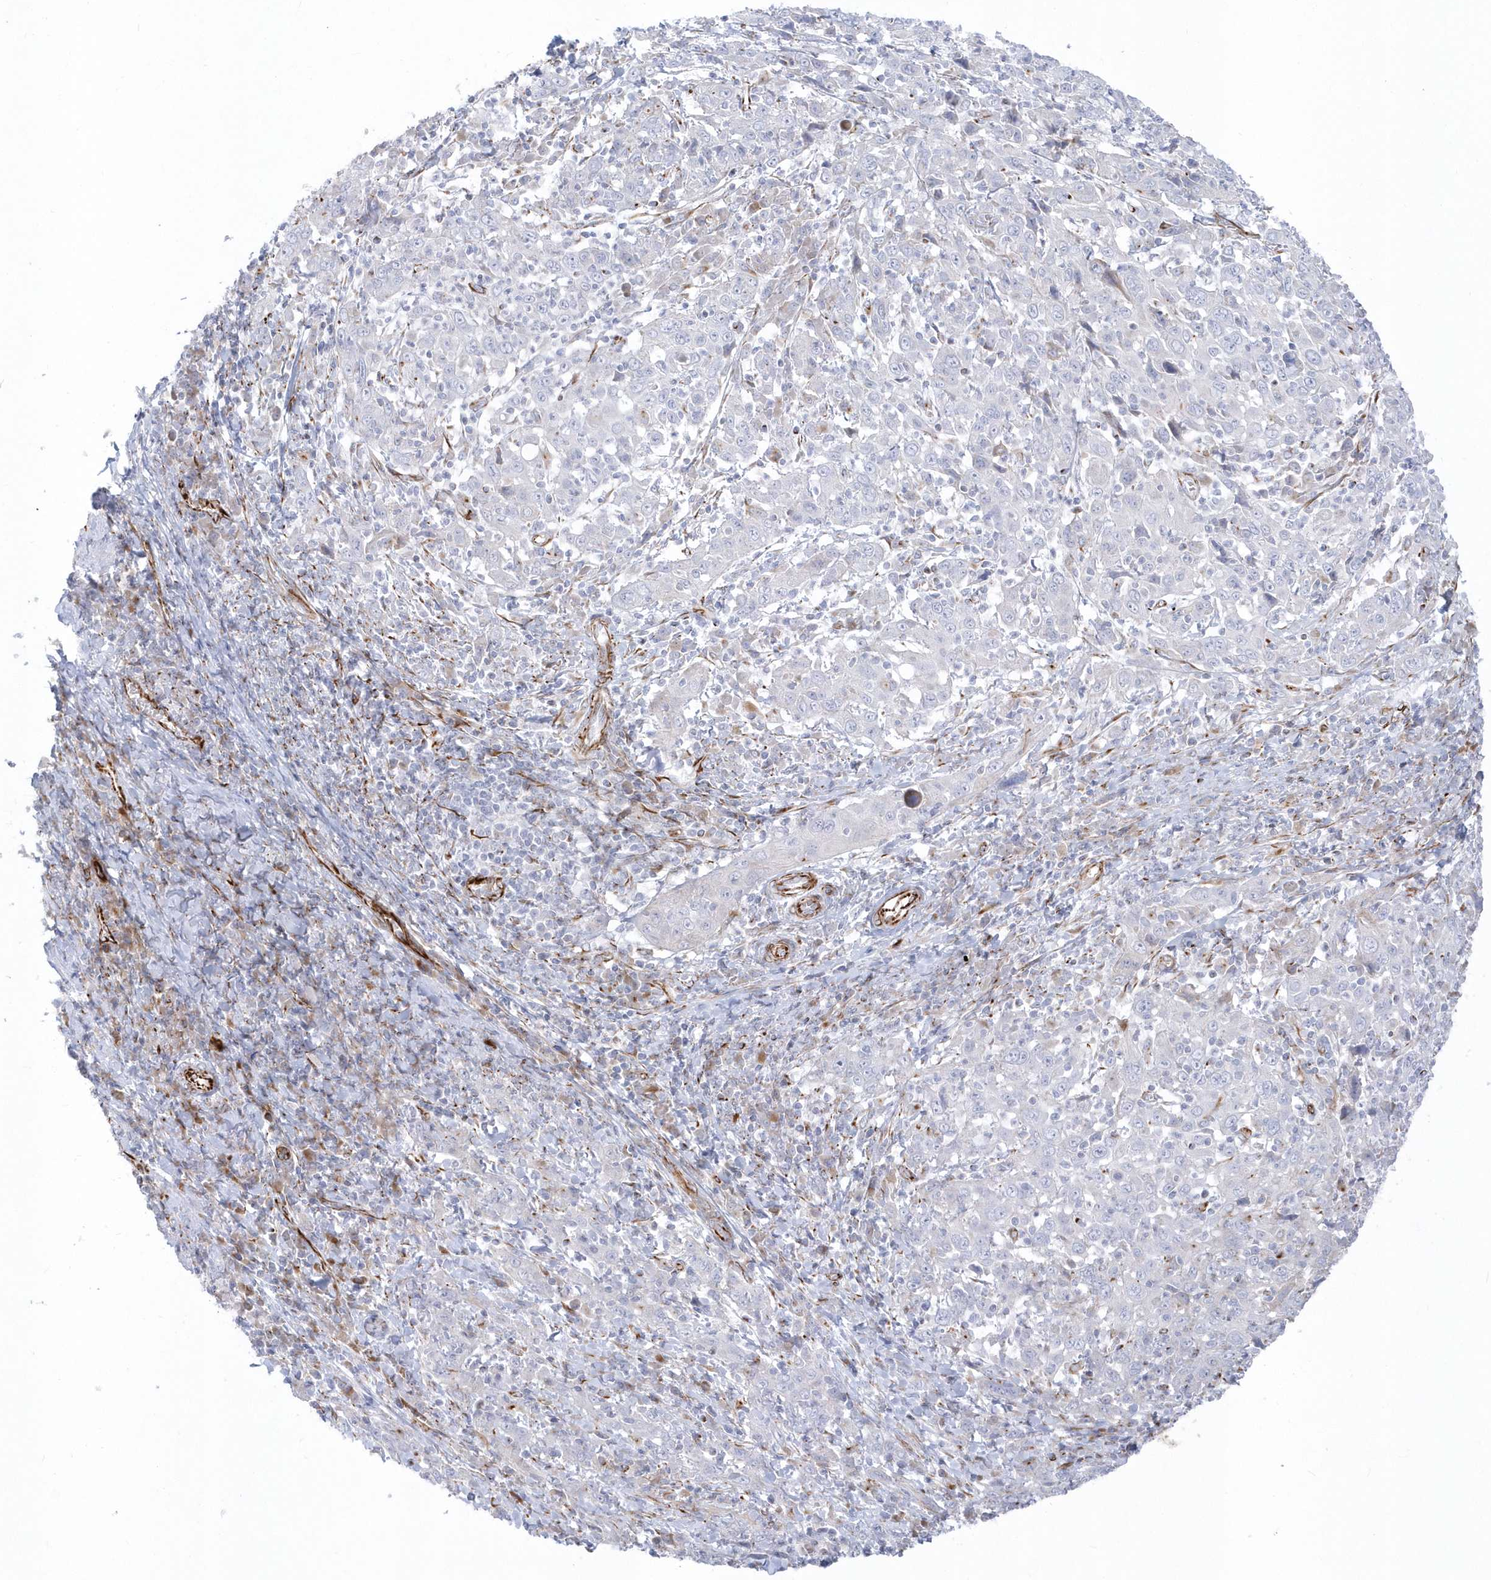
{"staining": {"intensity": "negative", "quantity": "none", "location": "none"}, "tissue": "cervical cancer", "cell_type": "Tumor cells", "image_type": "cancer", "snomed": [{"axis": "morphology", "description": "Squamous cell carcinoma, NOS"}, {"axis": "topography", "description": "Cervix"}], "caption": "IHC photomicrograph of neoplastic tissue: human cervical squamous cell carcinoma stained with DAB (3,3'-diaminobenzidine) displays no significant protein positivity in tumor cells. (Brightfield microscopy of DAB (3,3'-diaminobenzidine) immunohistochemistry (IHC) at high magnification).", "gene": "PPIL6", "patient": {"sex": "female", "age": 46}}